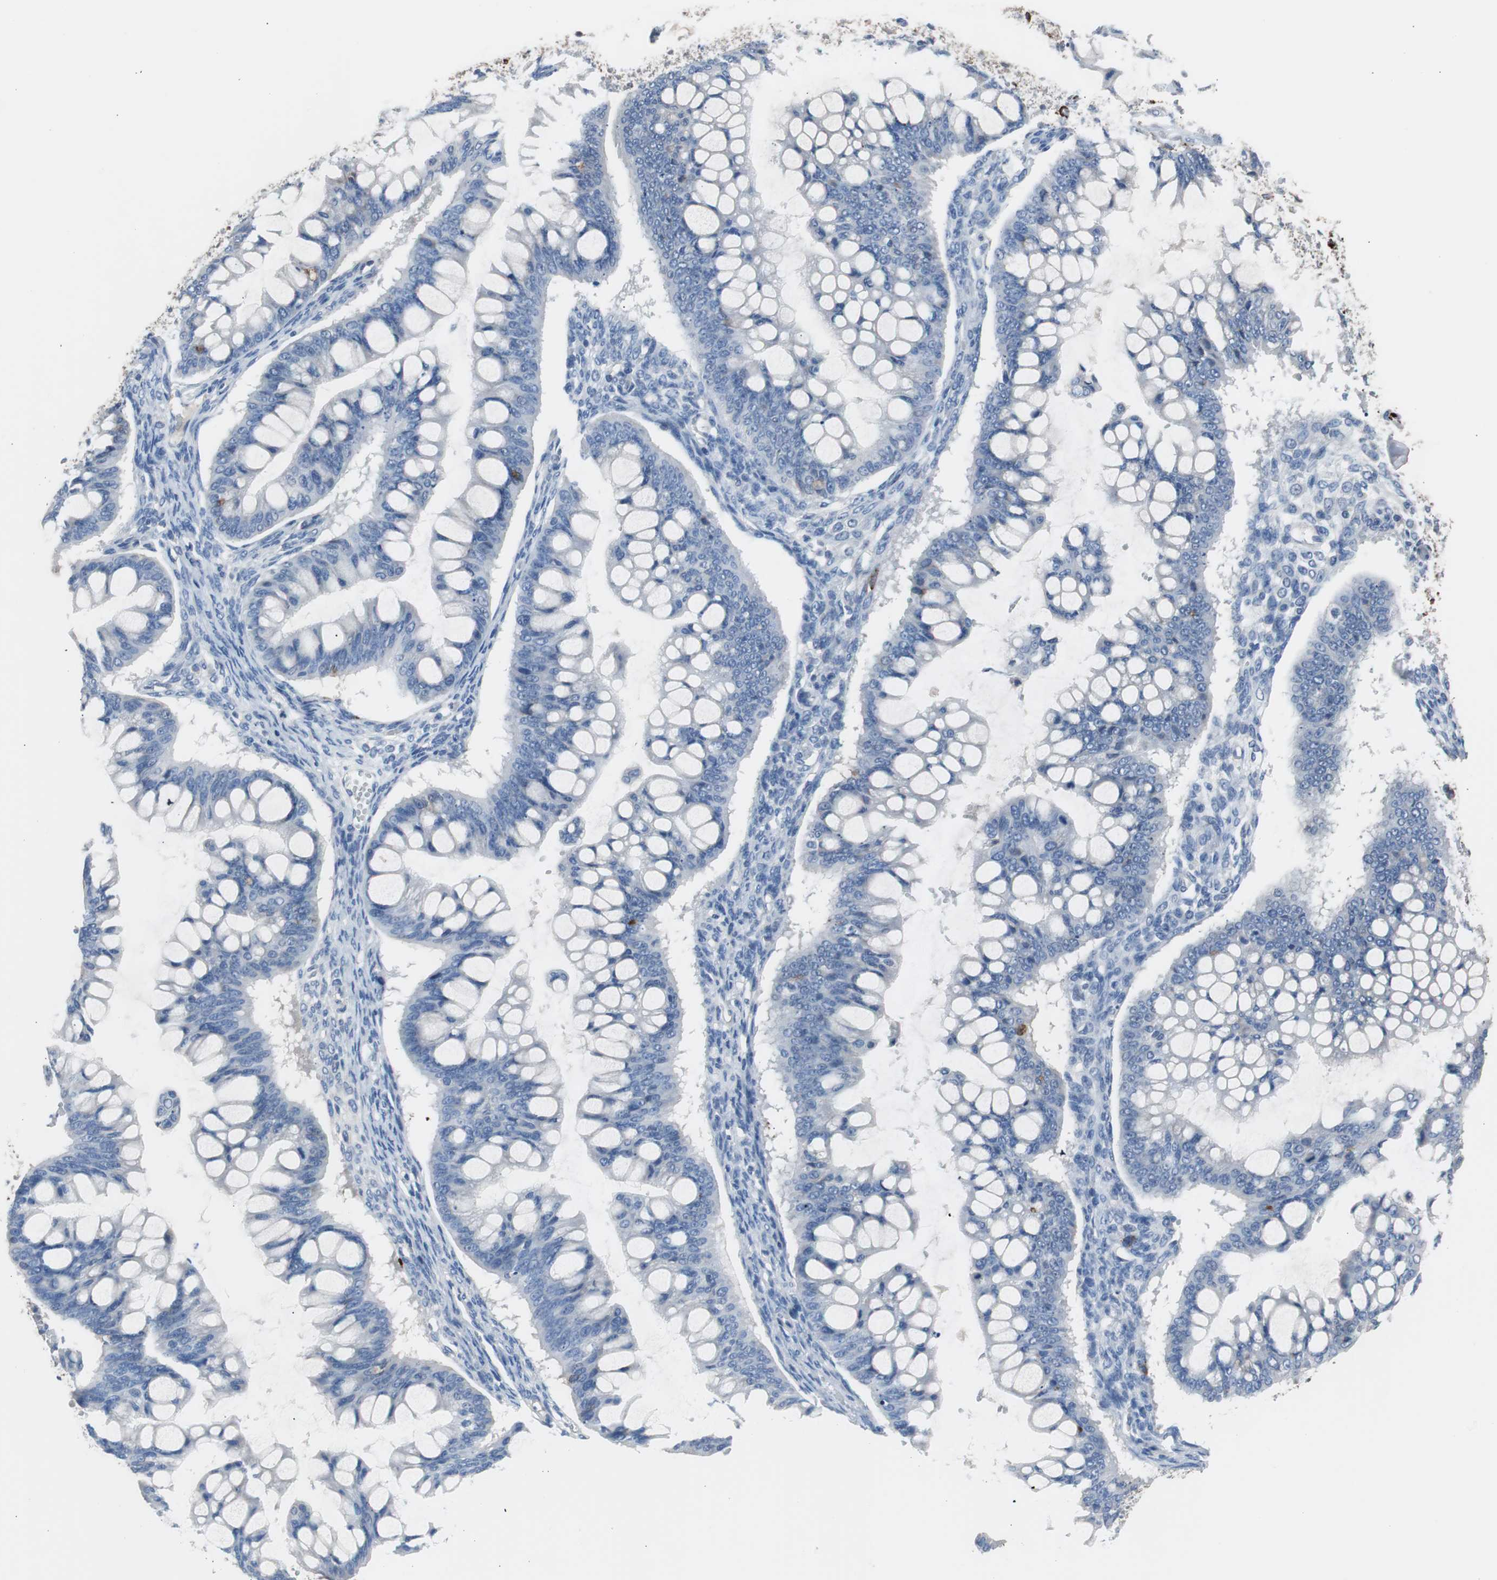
{"staining": {"intensity": "negative", "quantity": "none", "location": "none"}, "tissue": "ovarian cancer", "cell_type": "Tumor cells", "image_type": "cancer", "snomed": [{"axis": "morphology", "description": "Cystadenocarcinoma, mucinous, NOS"}, {"axis": "topography", "description": "Ovary"}], "caption": "A histopathology image of ovarian mucinous cystadenocarcinoma stained for a protein displays no brown staining in tumor cells.", "gene": "FCGR2B", "patient": {"sex": "female", "age": 73}}